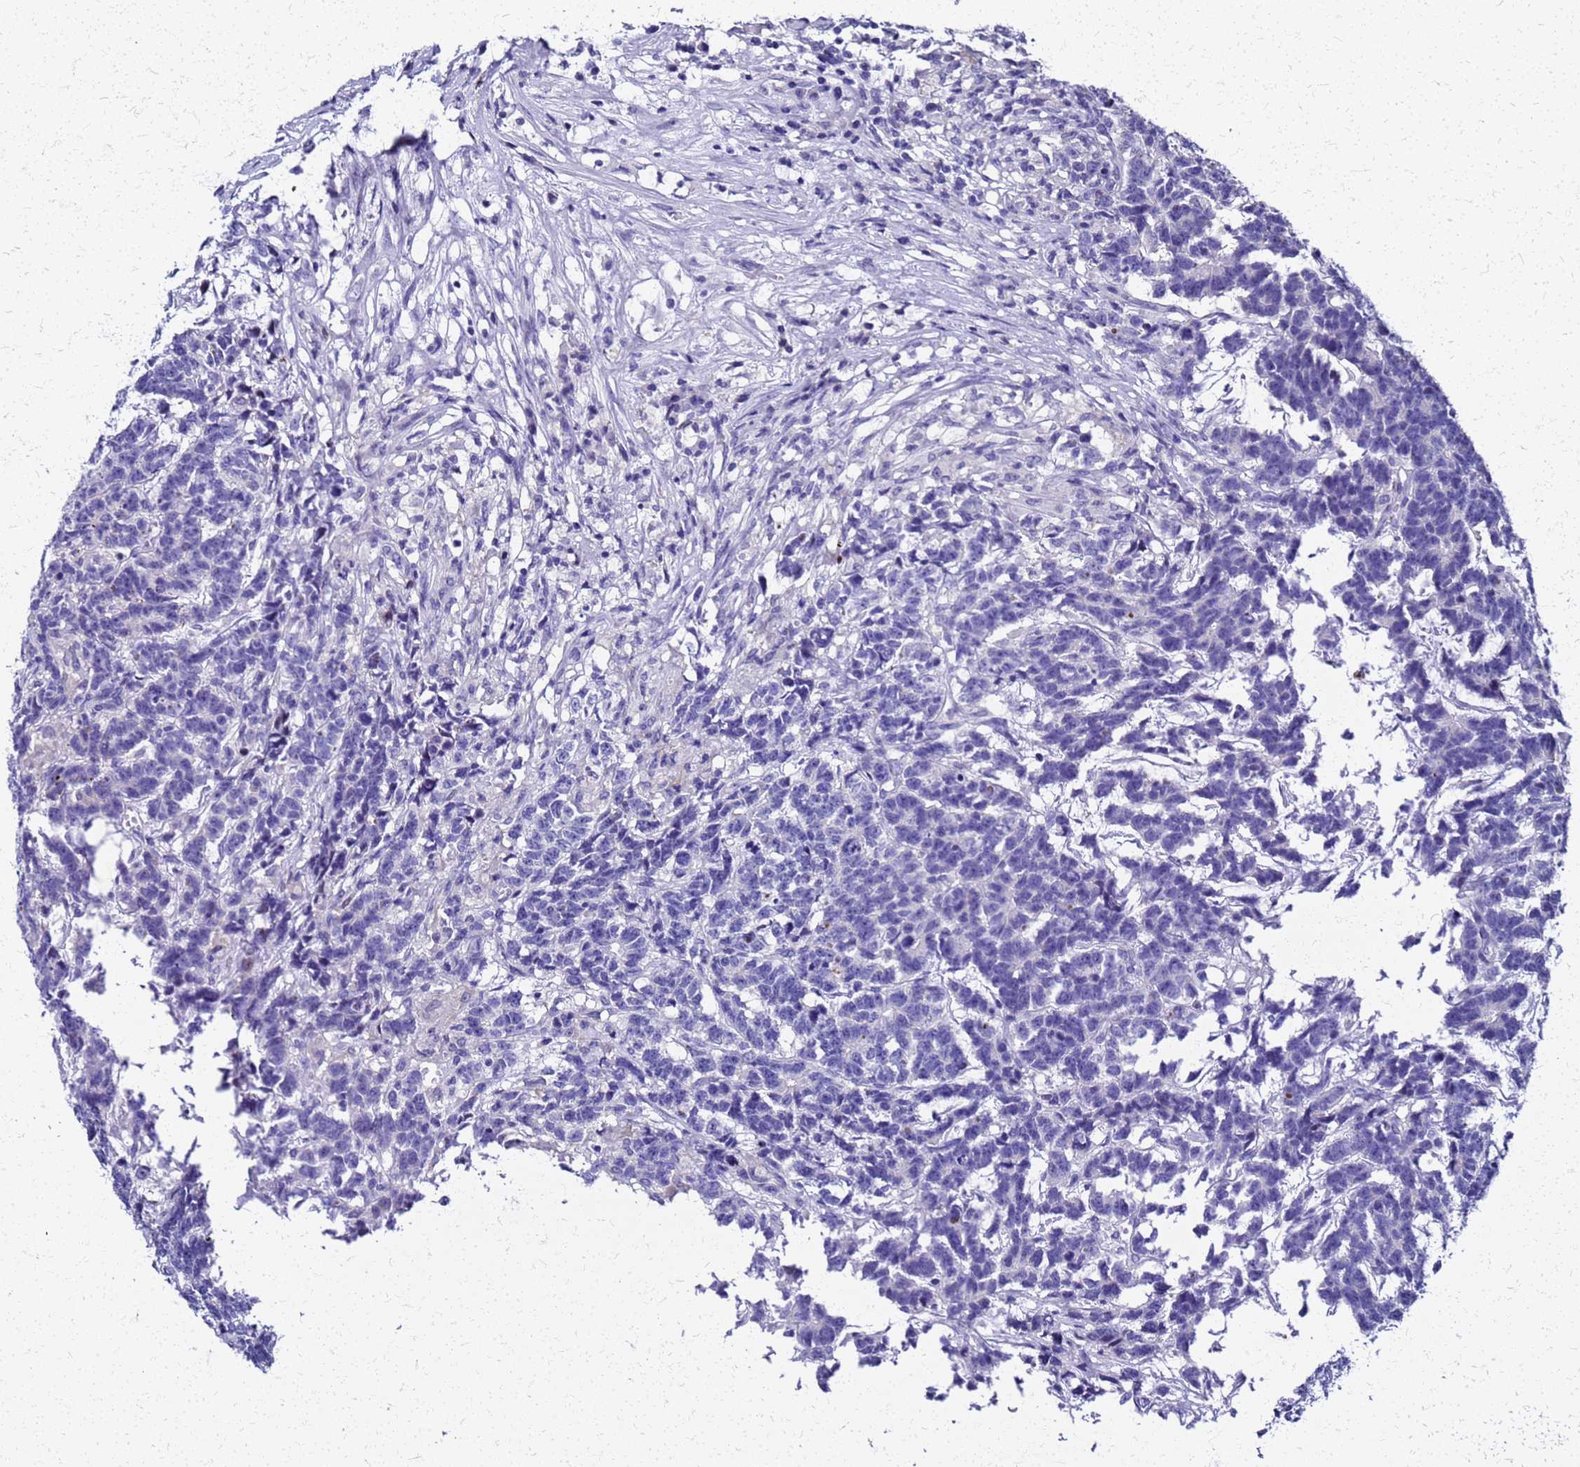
{"staining": {"intensity": "negative", "quantity": "none", "location": "none"}, "tissue": "testis cancer", "cell_type": "Tumor cells", "image_type": "cancer", "snomed": [{"axis": "morphology", "description": "Carcinoma, Embryonal, NOS"}, {"axis": "topography", "description": "Testis"}], "caption": "Immunohistochemistry (IHC) histopathology image of embryonal carcinoma (testis) stained for a protein (brown), which displays no positivity in tumor cells. (DAB immunohistochemistry visualized using brightfield microscopy, high magnification).", "gene": "SMIM21", "patient": {"sex": "male", "age": 26}}